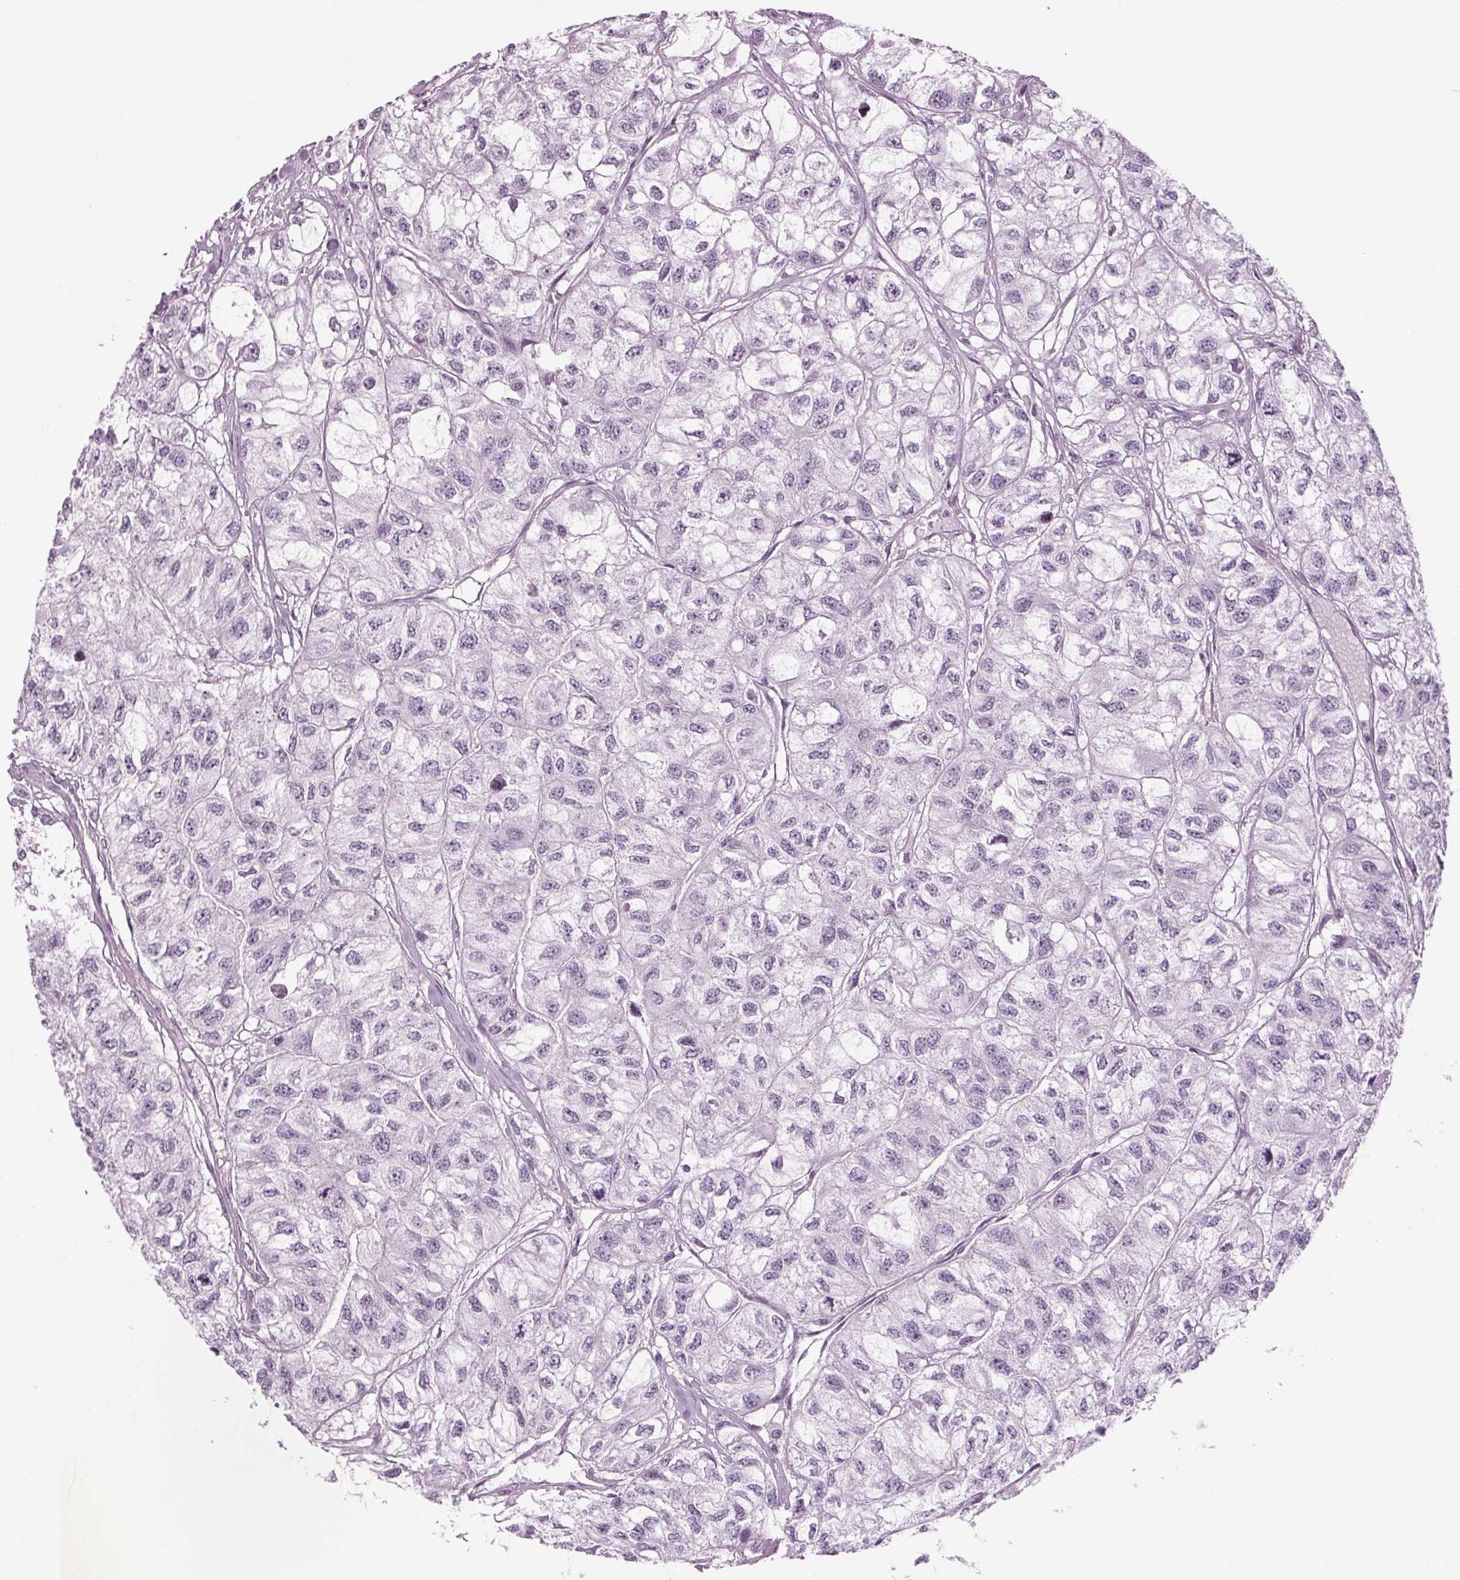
{"staining": {"intensity": "negative", "quantity": "none", "location": "none"}, "tissue": "renal cancer", "cell_type": "Tumor cells", "image_type": "cancer", "snomed": [{"axis": "morphology", "description": "Adenocarcinoma, NOS"}, {"axis": "topography", "description": "Kidney"}], "caption": "IHC of human renal cancer (adenocarcinoma) displays no positivity in tumor cells. Nuclei are stained in blue.", "gene": "BHLHE22", "patient": {"sex": "male", "age": 56}}